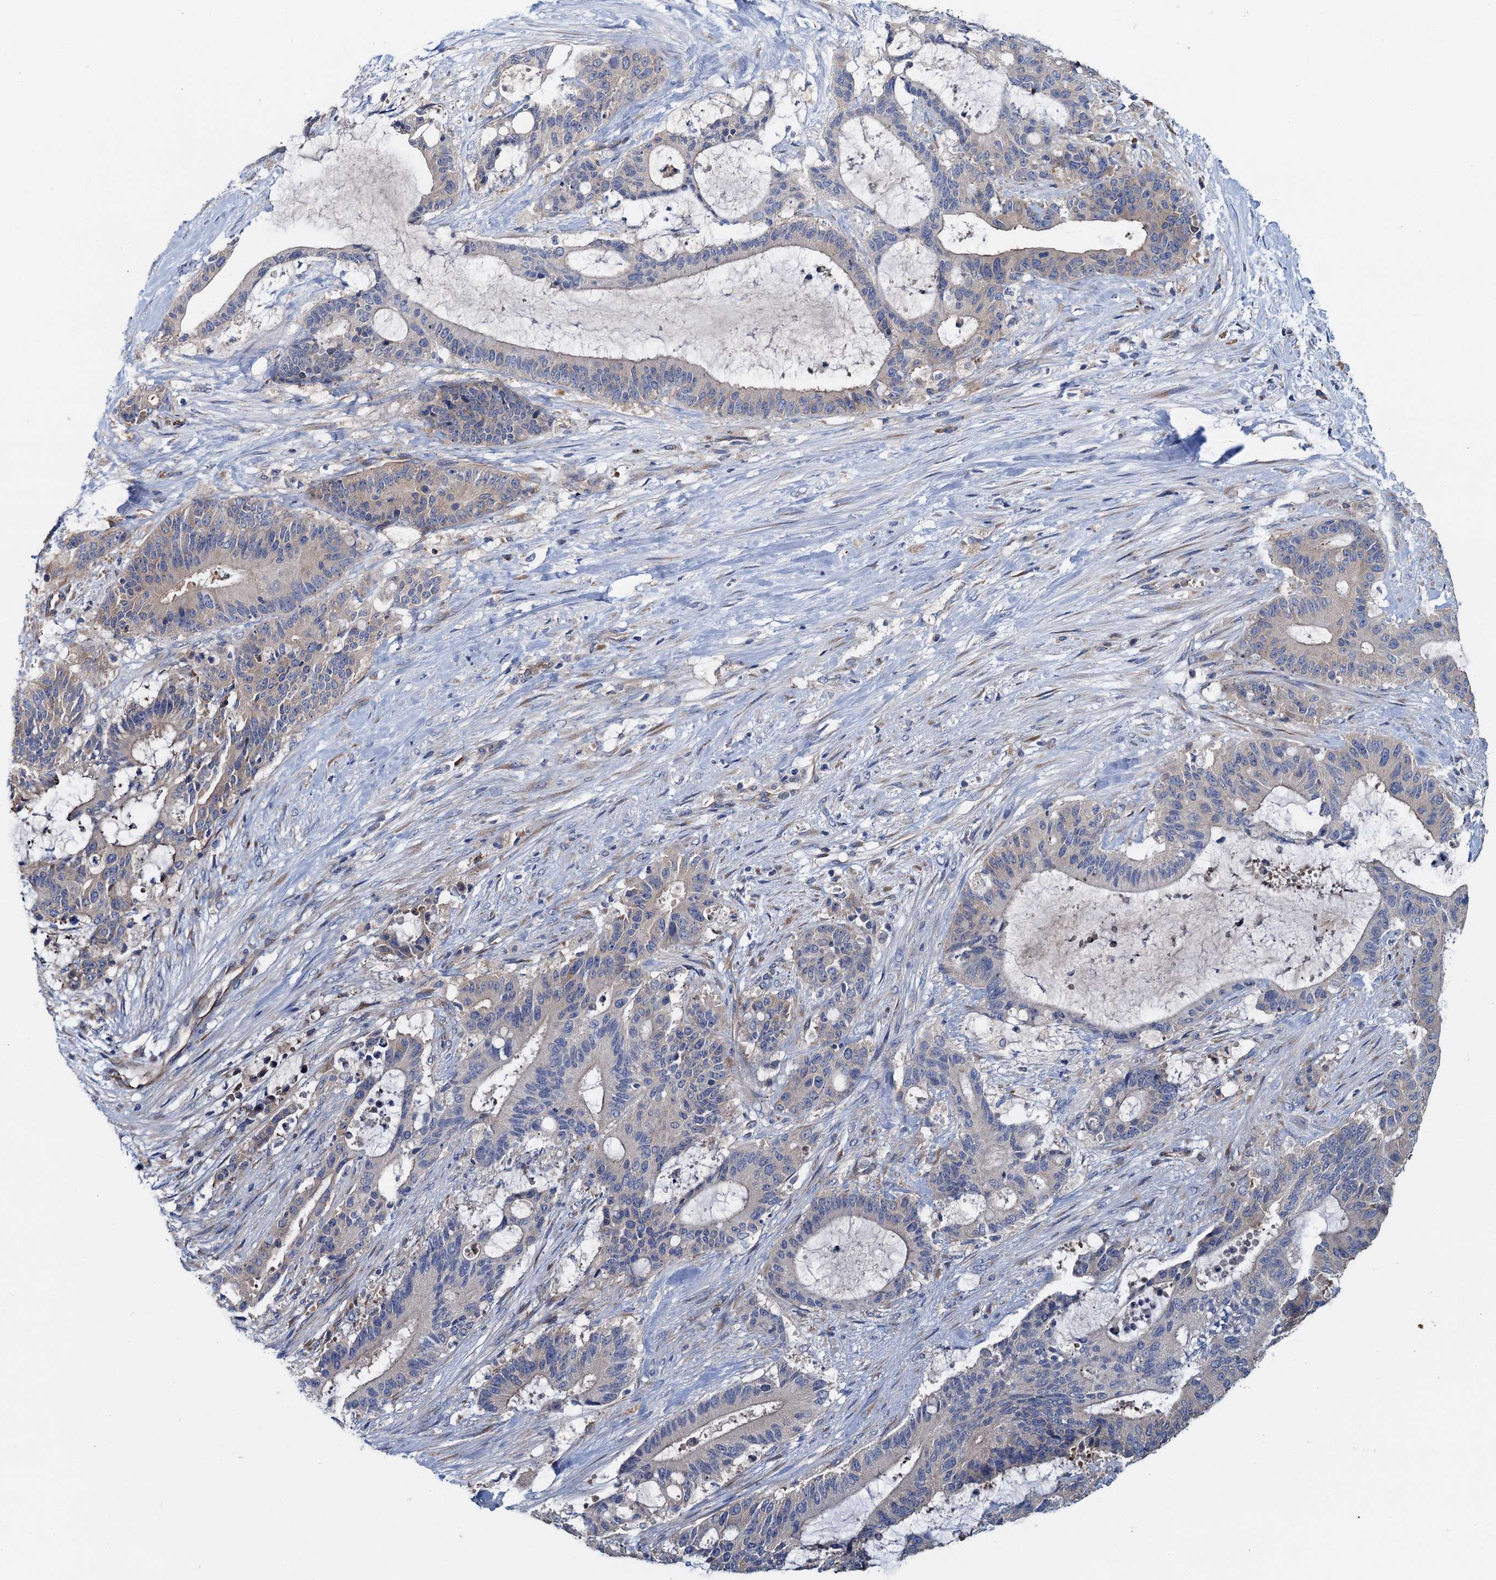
{"staining": {"intensity": "weak", "quantity": "<25%", "location": "cytoplasmic/membranous"}, "tissue": "liver cancer", "cell_type": "Tumor cells", "image_type": "cancer", "snomed": [{"axis": "morphology", "description": "Normal tissue, NOS"}, {"axis": "morphology", "description": "Cholangiocarcinoma"}, {"axis": "topography", "description": "Liver"}, {"axis": "topography", "description": "Peripheral nerve tissue"}], "caption": "The micrograph displays no significant staining in tumor cells of liver cancer.", "gene": "ADCY9", "patient": {"sex": "female", "age": 73}}